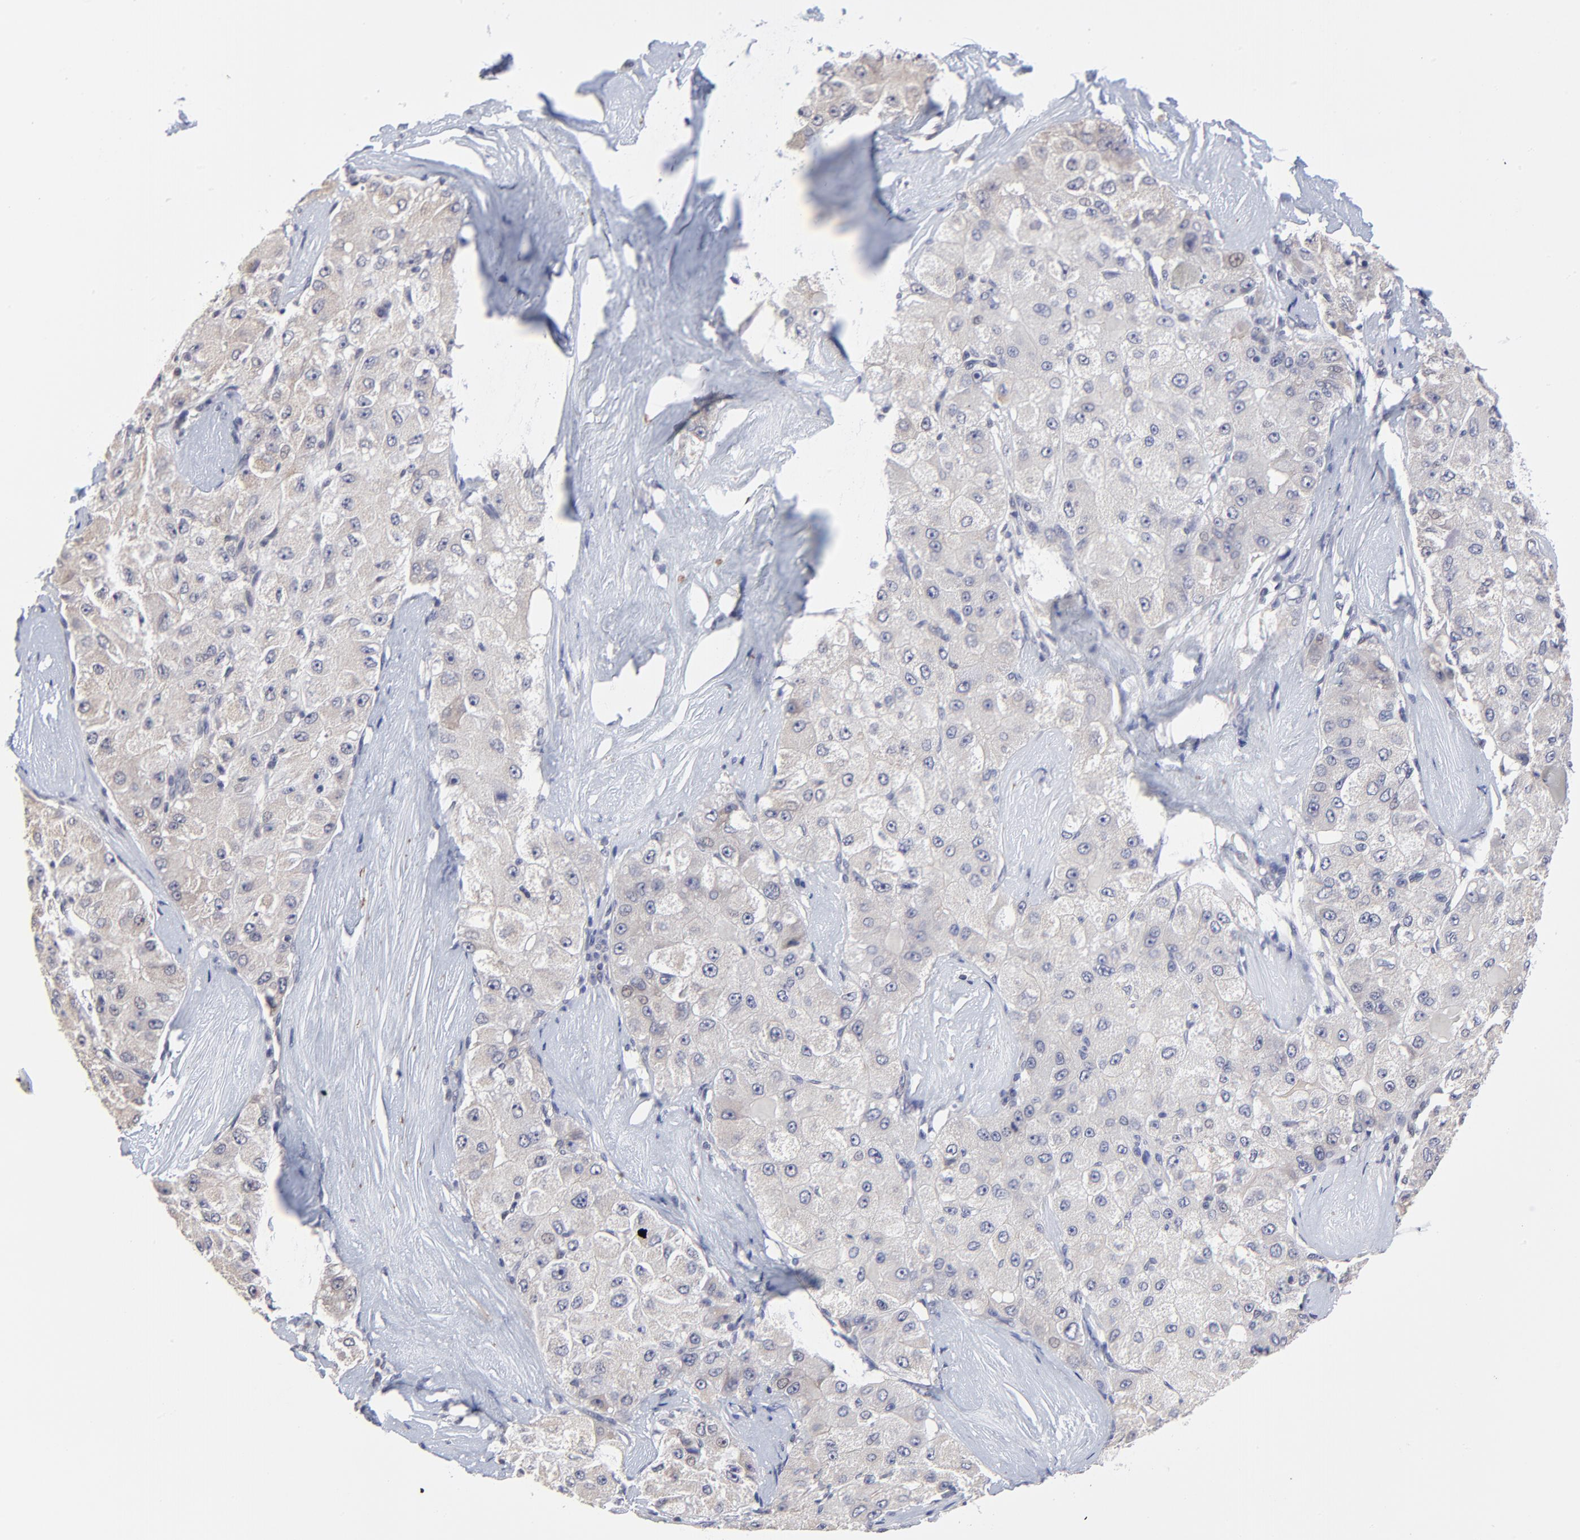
{"staining": {"intensity": "negative", "quantity": "none", "location": "none"}, "tissue": "liver cancer", "cell_type": "Tumor cells", "image_type": "cancer", "snomed": [{"axis": "morphology", "description": "Carcinoma, Hepatocellular, NOS"}, {"axis": "topography", "description": "Liver"}], "caption": "High power microscopy micrograph of an immunohistochemistry image of liver hepatocellular carcinoma, revealing no significant positivity in tumor cells. (Stains: DAB immunohistochemistry (IHC) with hematoxylin counter stain, Microscopy: brightfield microscopy at high magnification).", "gene": "FBXO8", "patient": {"sex": "male", "age": 80}}